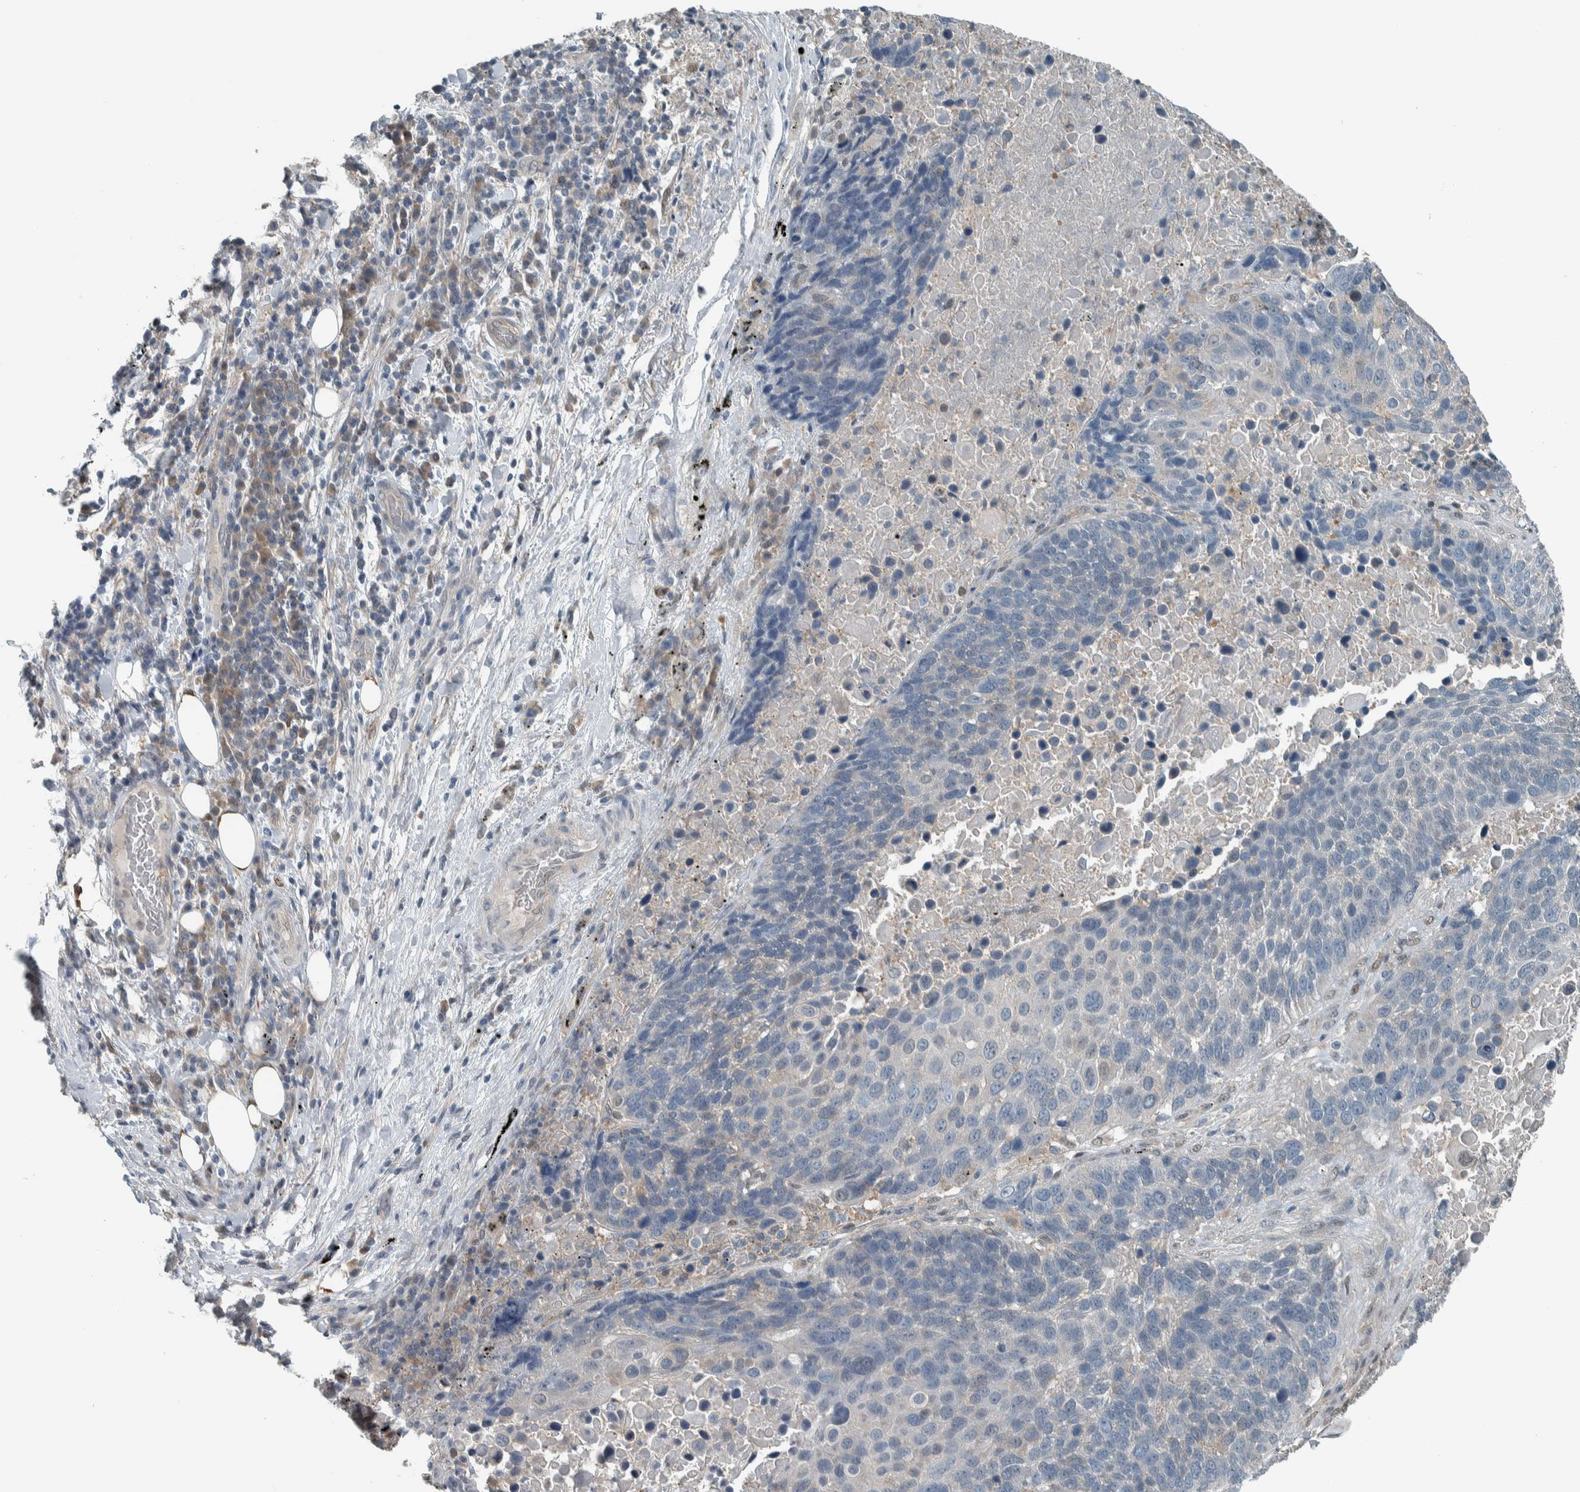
{"staining": {"intensity": "negative", "quantity": "none", "location": "none"}, "tissue": "lung cancer", "cell_type": "Tumor cells", "image_type": "cancer", "snomed": [{"axis": "morphology", "description": "Squamous cell carcinoma, NOS"}, {"axis": "topography", "description": "Lung"}], "caption": "An immunohistochemistry micrograph of lung cancer (squamous cell carcinoma) is shown. There is no staining in tumor cells of lung cancer (squamous cell carcinoma).", "gene": "ALAD", "patient": {"sex": "male", "age": 66}}